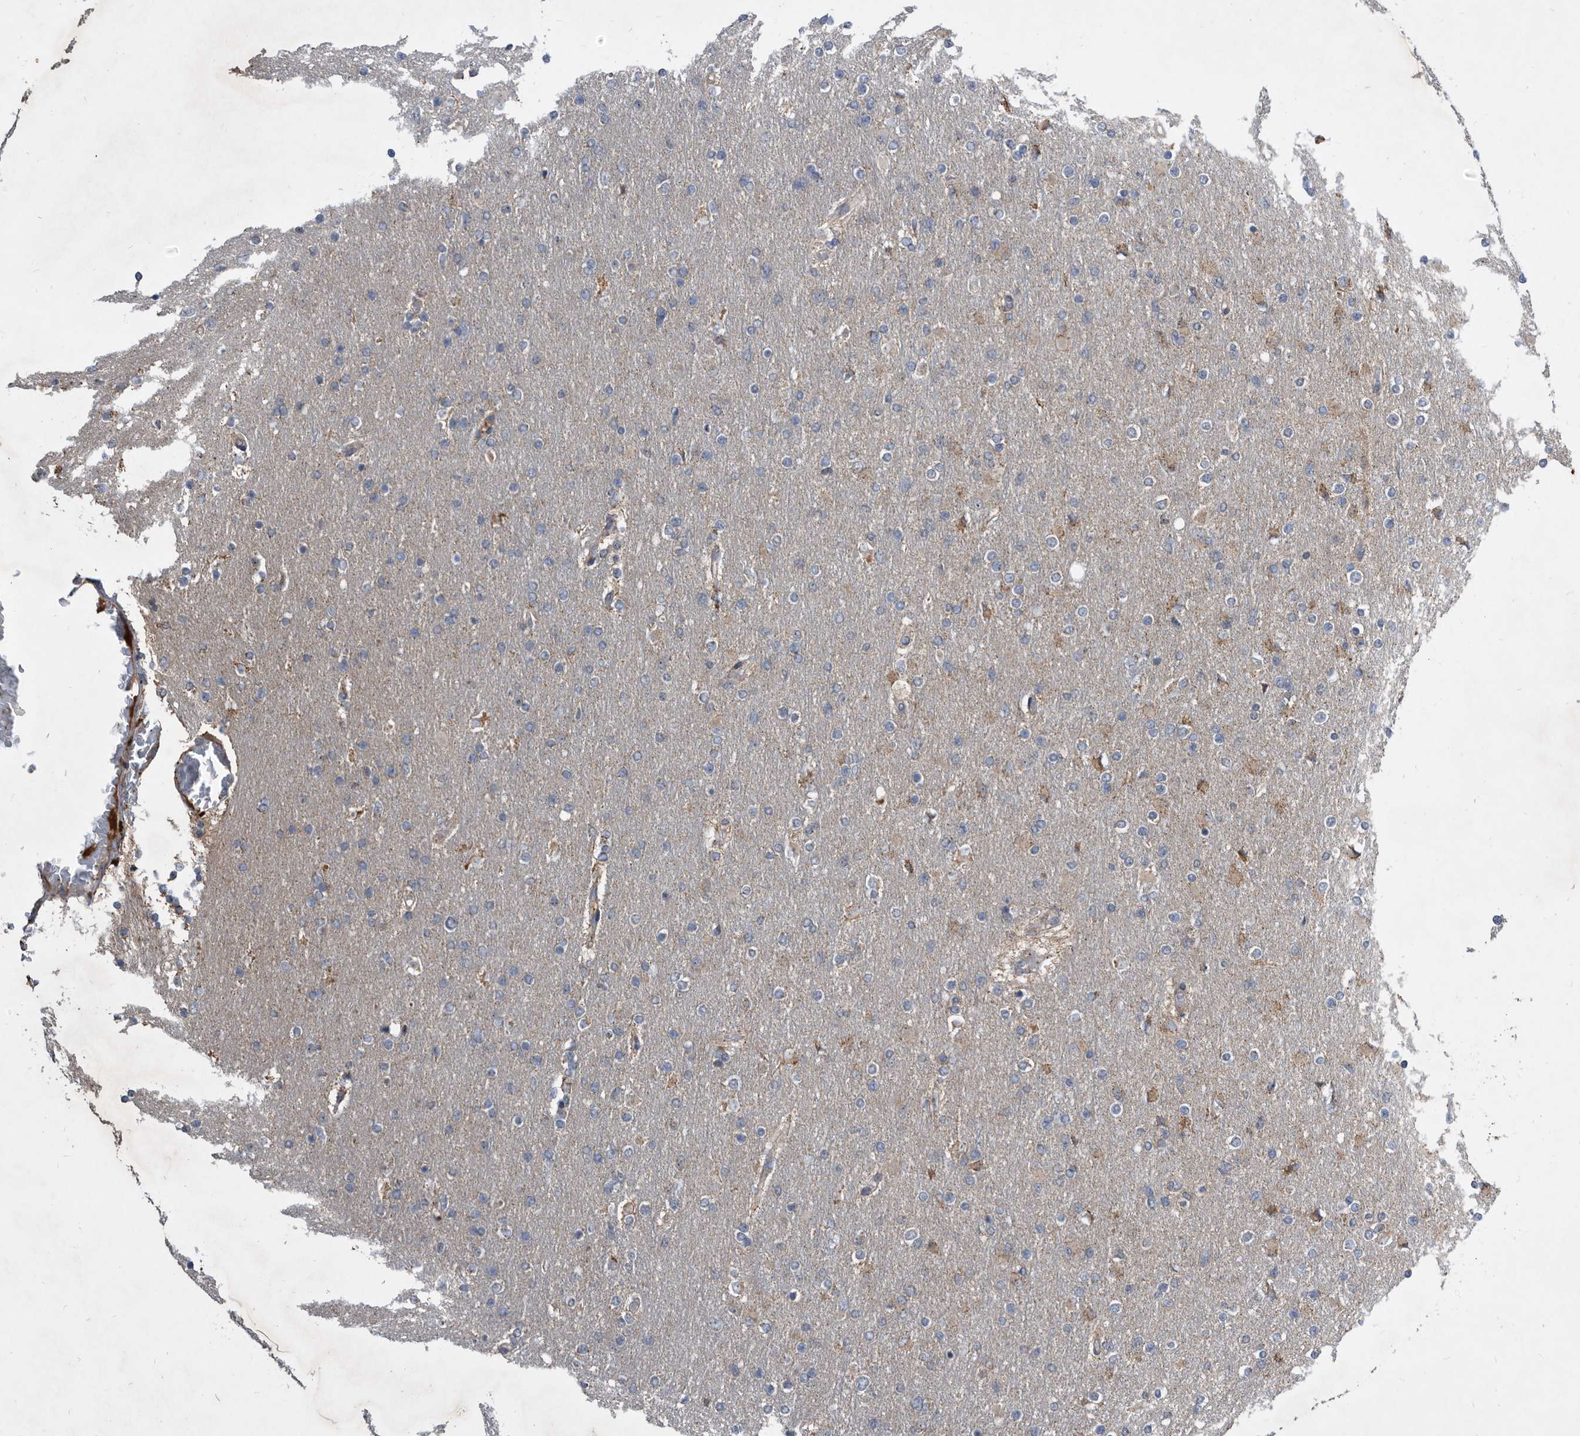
{"staining": {"intensity": "negative", "quantity": "none", "location": "none"}, "tissue": "glioma", "cell_type": "Tumor cells", "image_type": "cancer", "snomed": [{"axis": "morphology", "description": "Glioma, malignant, High grade"}, {"axis": "topography", "description": "Cerebral cortex"}], "caption": "The immunohistochemistry (IHC) image has no significant positivity in tumor cells of glioma tissue. The staining is performed using DAB (3,3'-diaminobenzidine) brown chromogen with nuclei counter-stained in using hematoxylin.", "gene": "PI15", "patient": {"sex": "female", "age": 36}}